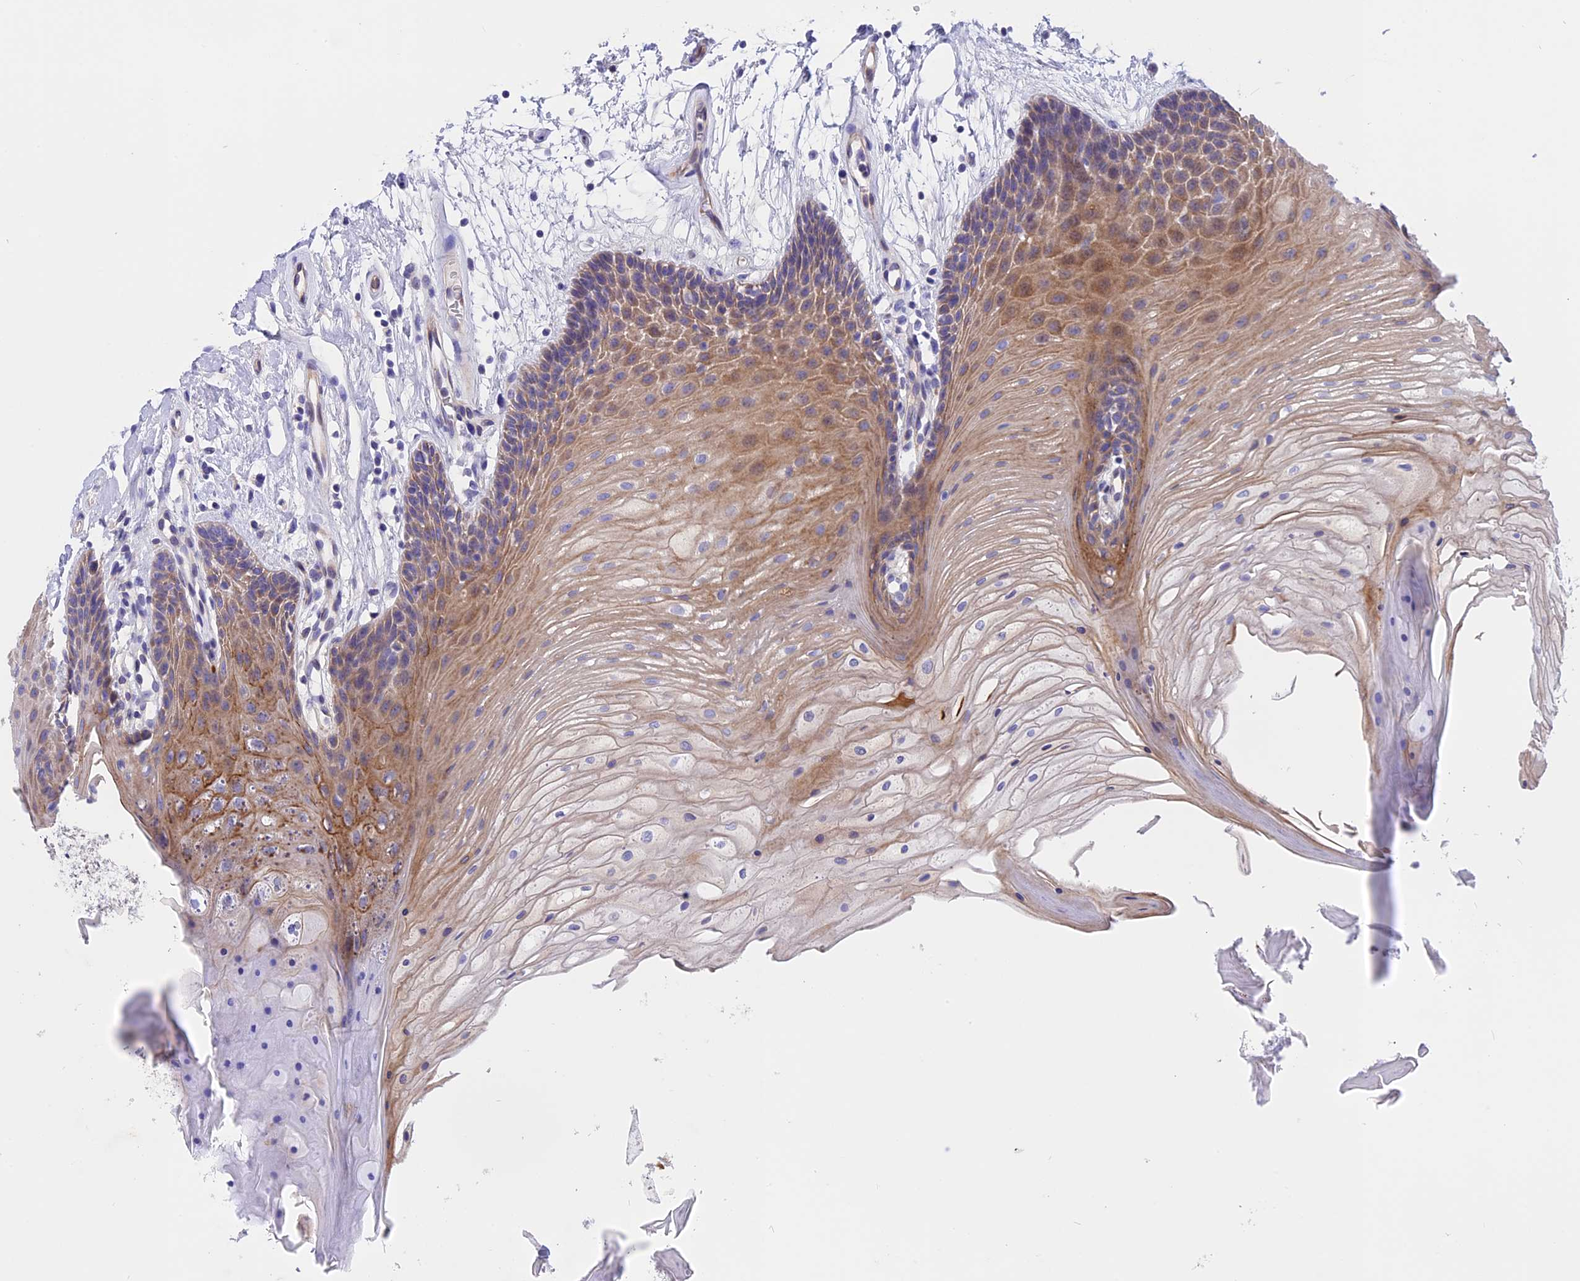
{"staining": {"intensity": "moderate", "quantity": "25%-75%", "location": "cytoplasmic/membranous"}, "tissue": "oral mucosa", "cell_type": "Squamous epithelial cells", "image_type": "normal", "snomed": [{"axis": "morphology", "description": "Normal tissue, NOS"}, {"axis": "topography", "description": "Oral tissue"}], "caption": "This is an image of IHC staining of unremarkable oral mucosa, which shows moderate staining in the cytoplasmic/membranous of squamous epithelial cells.", "gene": "TMEM138", "patient": {"sex": "female", "age": 80}}